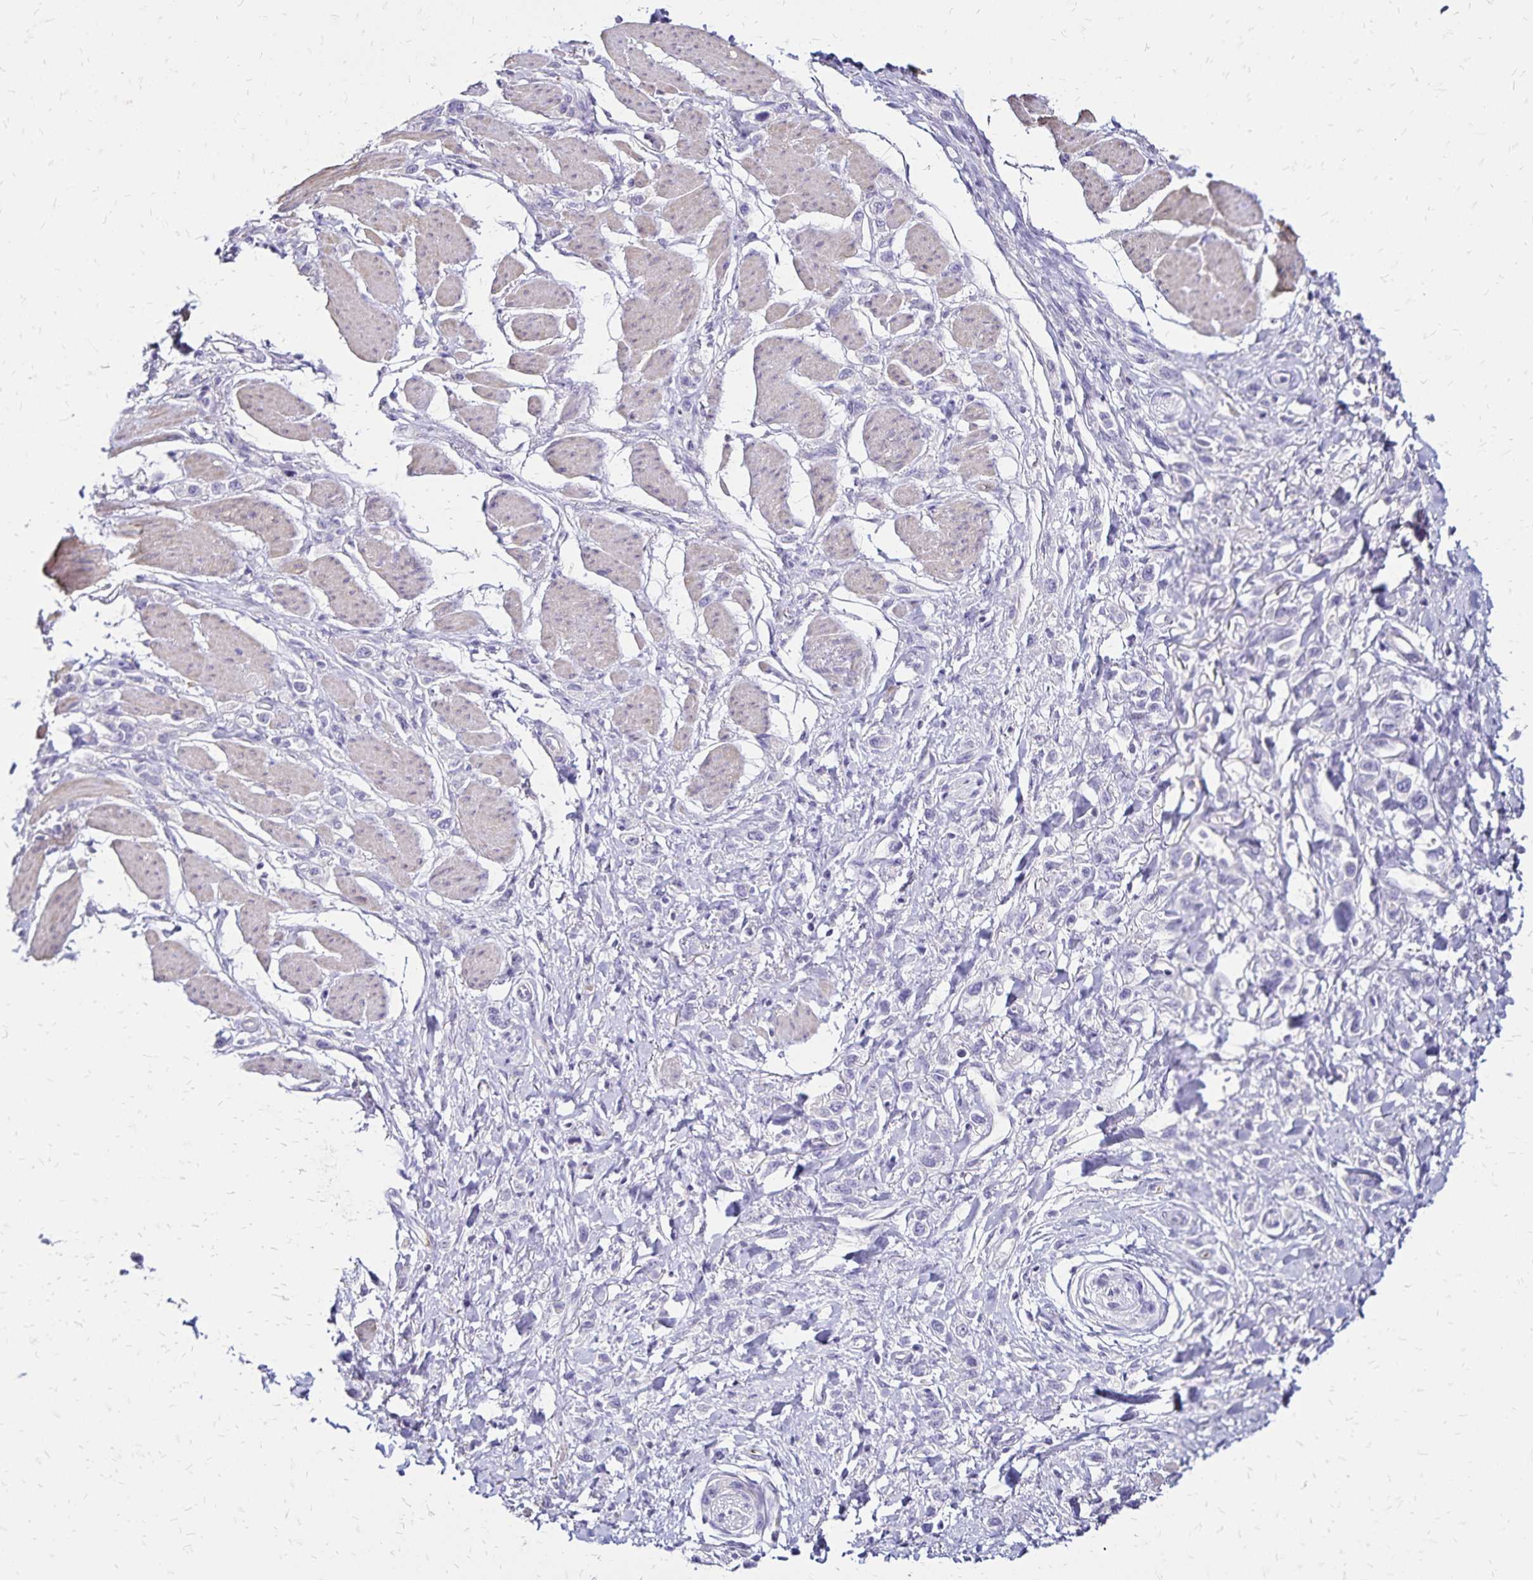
{"staining": {"intensity": "negative", "quantity": "none", "location": "none"}, "tissue": "stomach cancer", "cell_type": "Tumor cells", "image_type": "cancer", "snomed": [{"axis": "morphology", "description": "Adenocarcinoma, NOS"}, {"axis": "topography", "description": "Stomach"}], "caption": "Immunohistochemical staining of adenocarcinoma (stomach) shows no significant positivity in tumor cells.", "gene": "KISS1", "patient": {"sex": "female", "age": 65}}